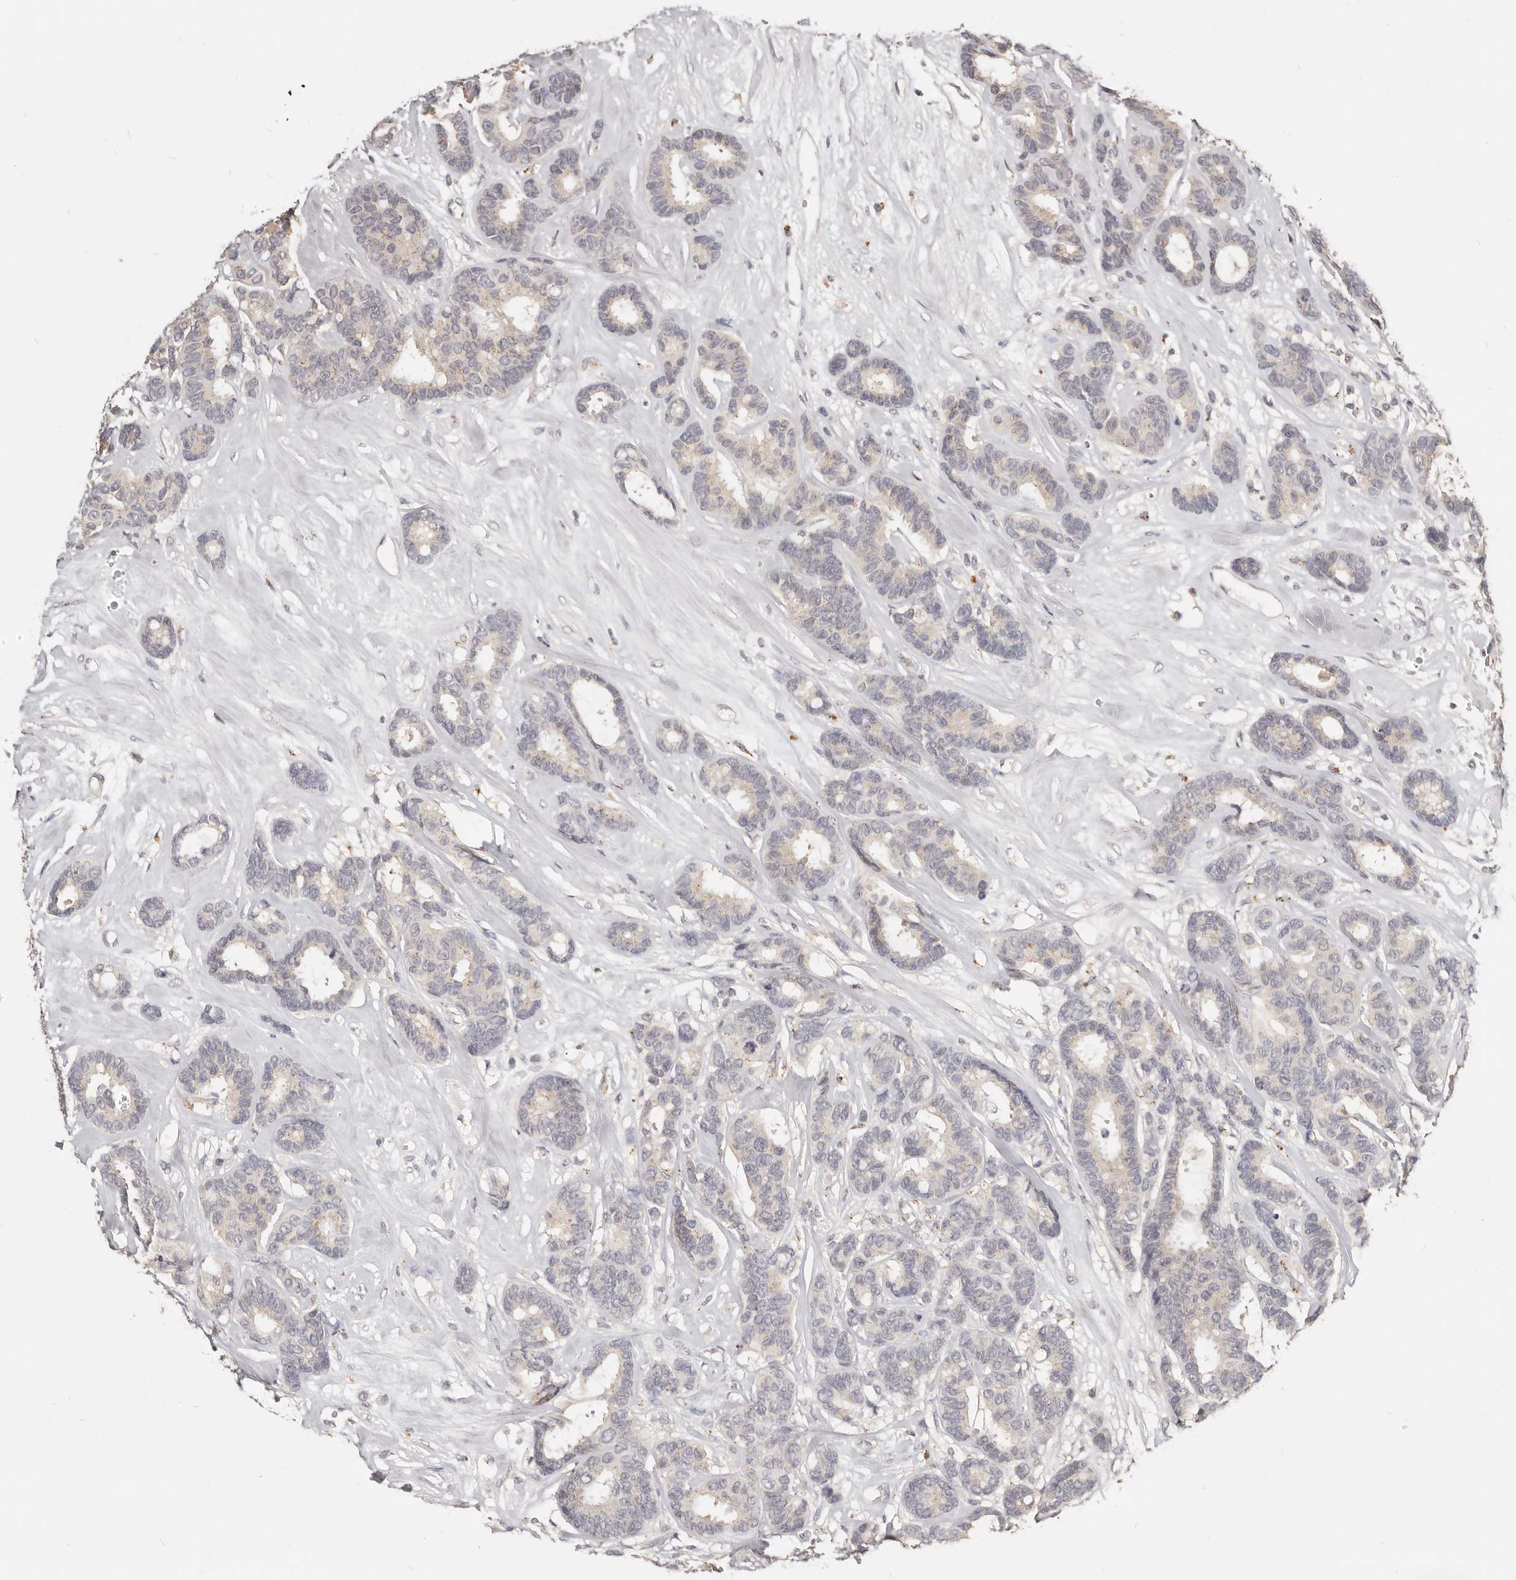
{"staining": {"intensity": "negative", "quantity": "none", "location": "none"}, "tissue": "breast cancer", "cell_type": "Tumor cells", "image_type": "cancer", "snomed": [{"axis": "morphology", "description": "Duct carcinoma"}, {"axis": "topography", "description": "Breast"}], "caption": "The micrograph shows no significant staining in tumor cells of breast infiltrating ductal carcinoma. The staining was performed using DAB to visualize the protein expression in brown, while the nuclei were stained in blue with hematoxylin (Magnification: 20x).", "gene": "TSPAN13", "patient": {"sex": "female", "age": 87}}